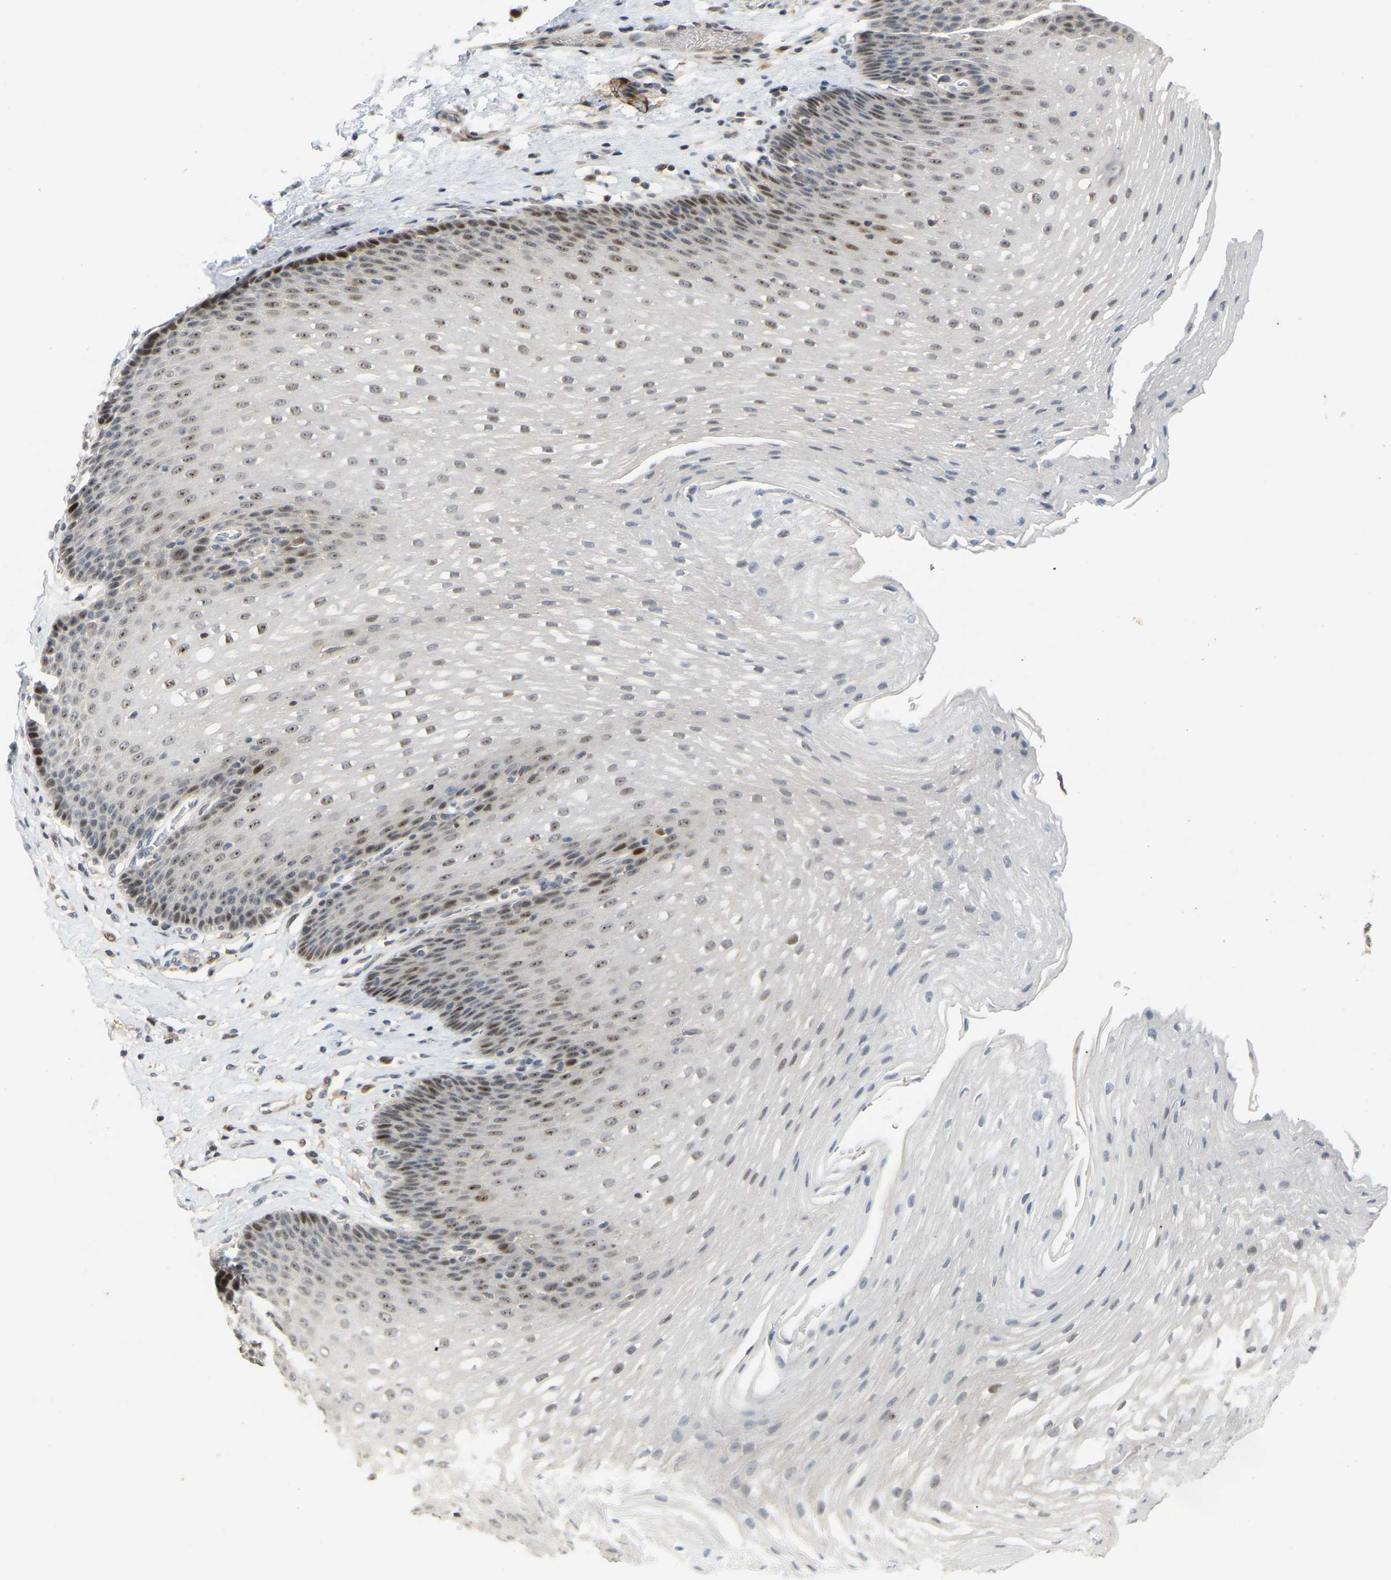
{"staining": {"intensity": "moderate", "quantity": "25%-75%", "location": "nuclear"}, "tissue": "esophagus", "cell_type": "Squamous epithelial cells", "image_type": "normal", "snomed": [{"axis": "morphology", "description": "Normal tissue, NOS"}, {"axis": "topography", "description": "Esophagus"}], "caption": "Immunohistochemistry staining of normal esophagus, which exhibits medium levels of moderate nuclear staining in approximately 25%-75% of squamous epithelial cells indicating moderate nuclear protein positivity. The staining was performed using DAB (3,3'-diaminobenzidine) (brown) for protein detection and nuclei were counterstained in hematoxylin (blue).", "gene": "PTPN4", "patient": {"sex": "male", "age": 48}}